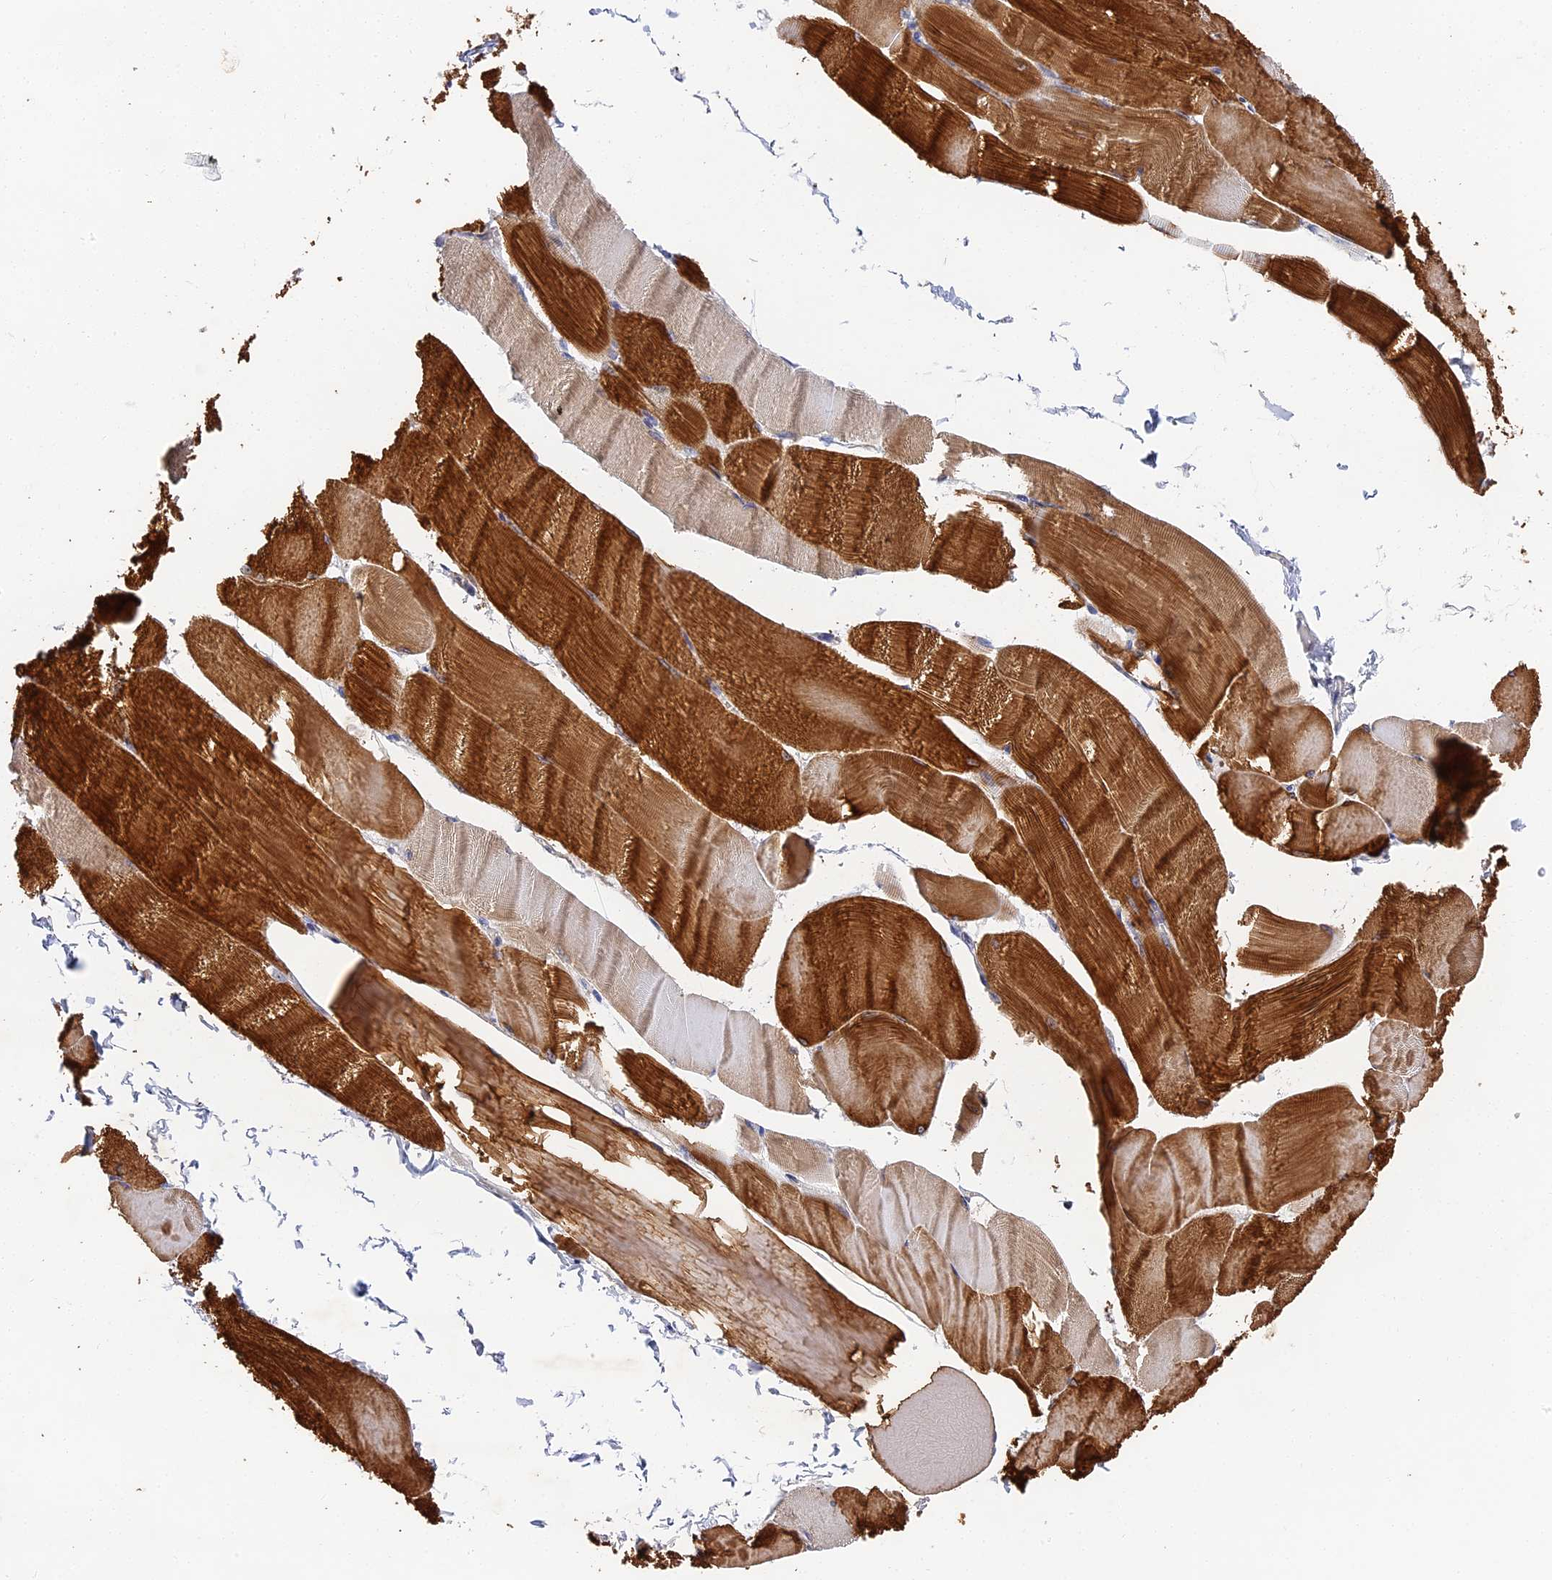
{"staining": {"intensity": "moderate", "quantity": "25%-75%", "location": "cytoplasmic/membranous"}, "tissue": "skeletal muscle", "cell_type": "Myocytes", "image_type": "normal", "snomed": [{"axis": "morphology", "description": "Normal tissue, NOS"}, {"axis": "morphology", "description": "Basal cell carcinoma"}, {"axis": "topography", "description": "Skeletal muscle"}], "caption": "Skeletal muscle stained with immunohistochemistry demonstrates moderate cytoplasmic/membranous staining in approximately 25%-75% of myocytes. Nuclei are stained in blue.", "gene": "CCDC113", "patient": {"sex": "female", "age": 64}}